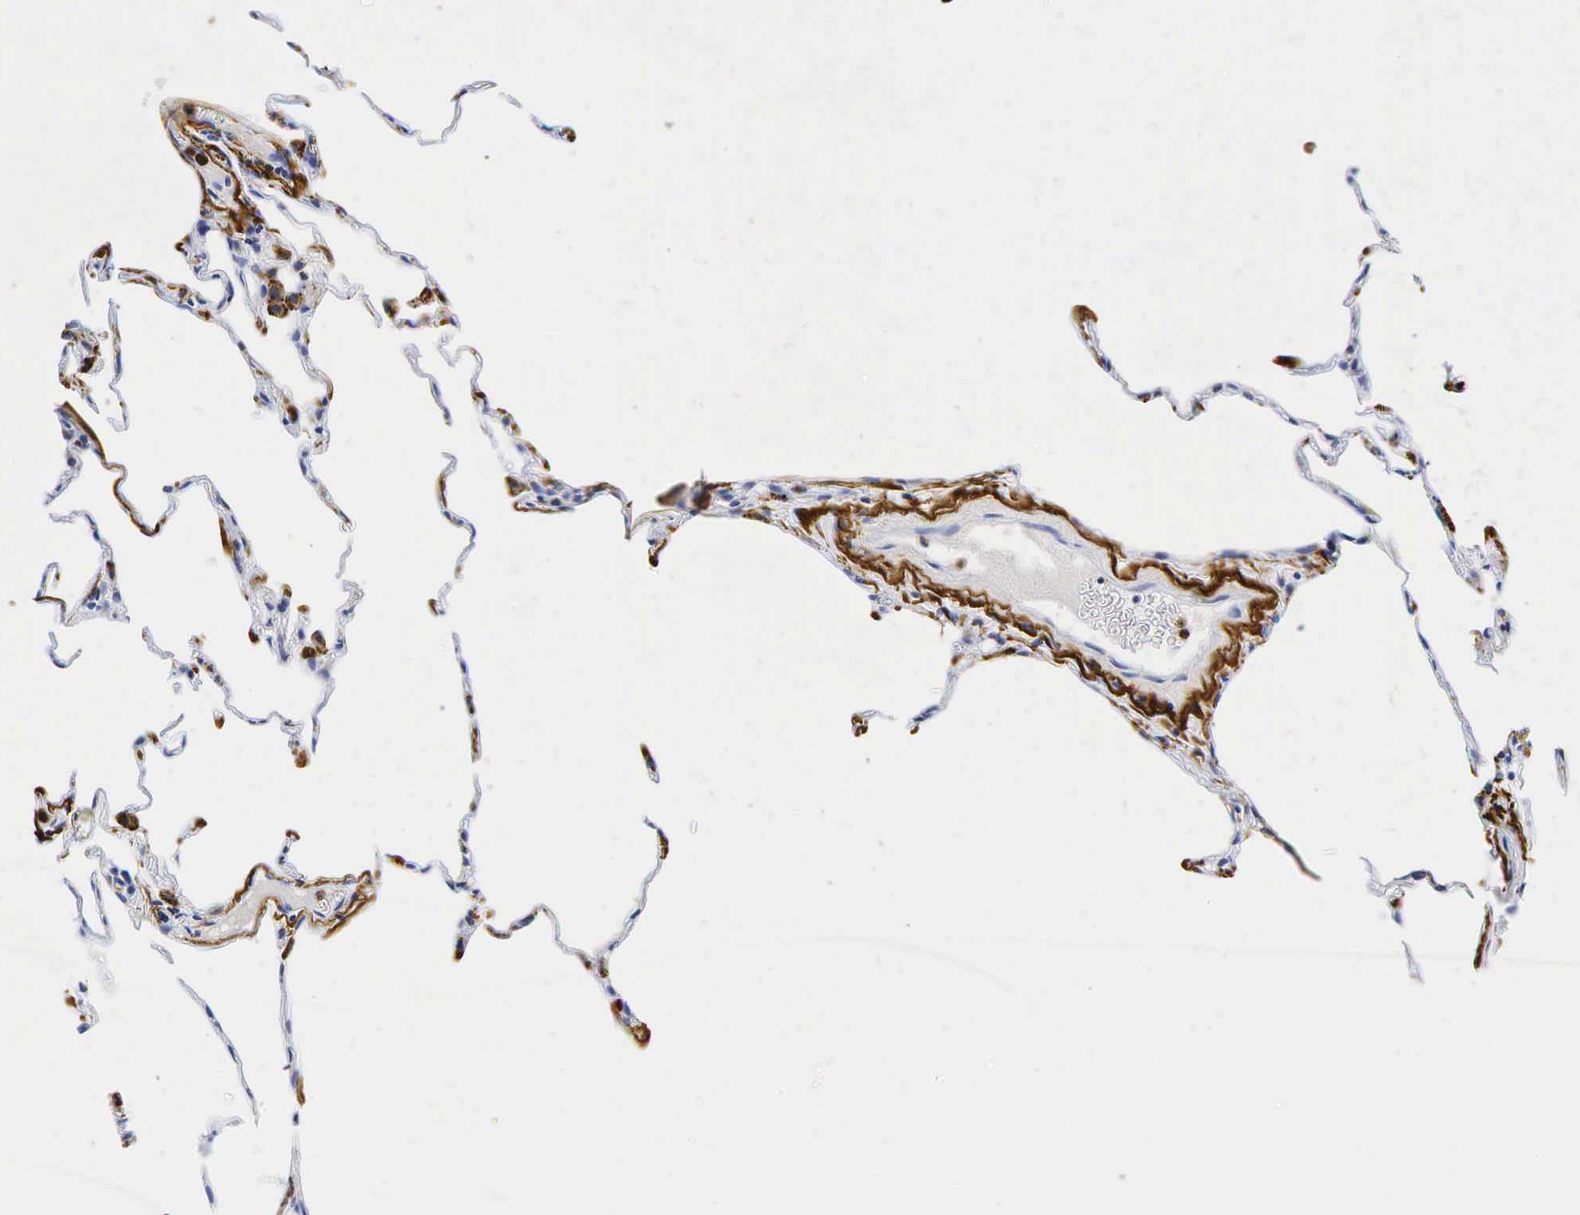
{"staining": {"intensity": "negative", "quantity": "none", "location": "none"}, "tissue": "lung", "cell_type": "Alveolar cells", "image_type": "normal", "snomed": [{"axis": "morphology", "description": "Normal tissue, NOS"}, {"axis": "topography", "description": "Lung"}], "caption": "The immunohistochemistry (IHC) photomicrograph has no significant staining in alveolar cells of lung.", "gene": "LYZ", "patient": {"sex": "female", "age": 75}}